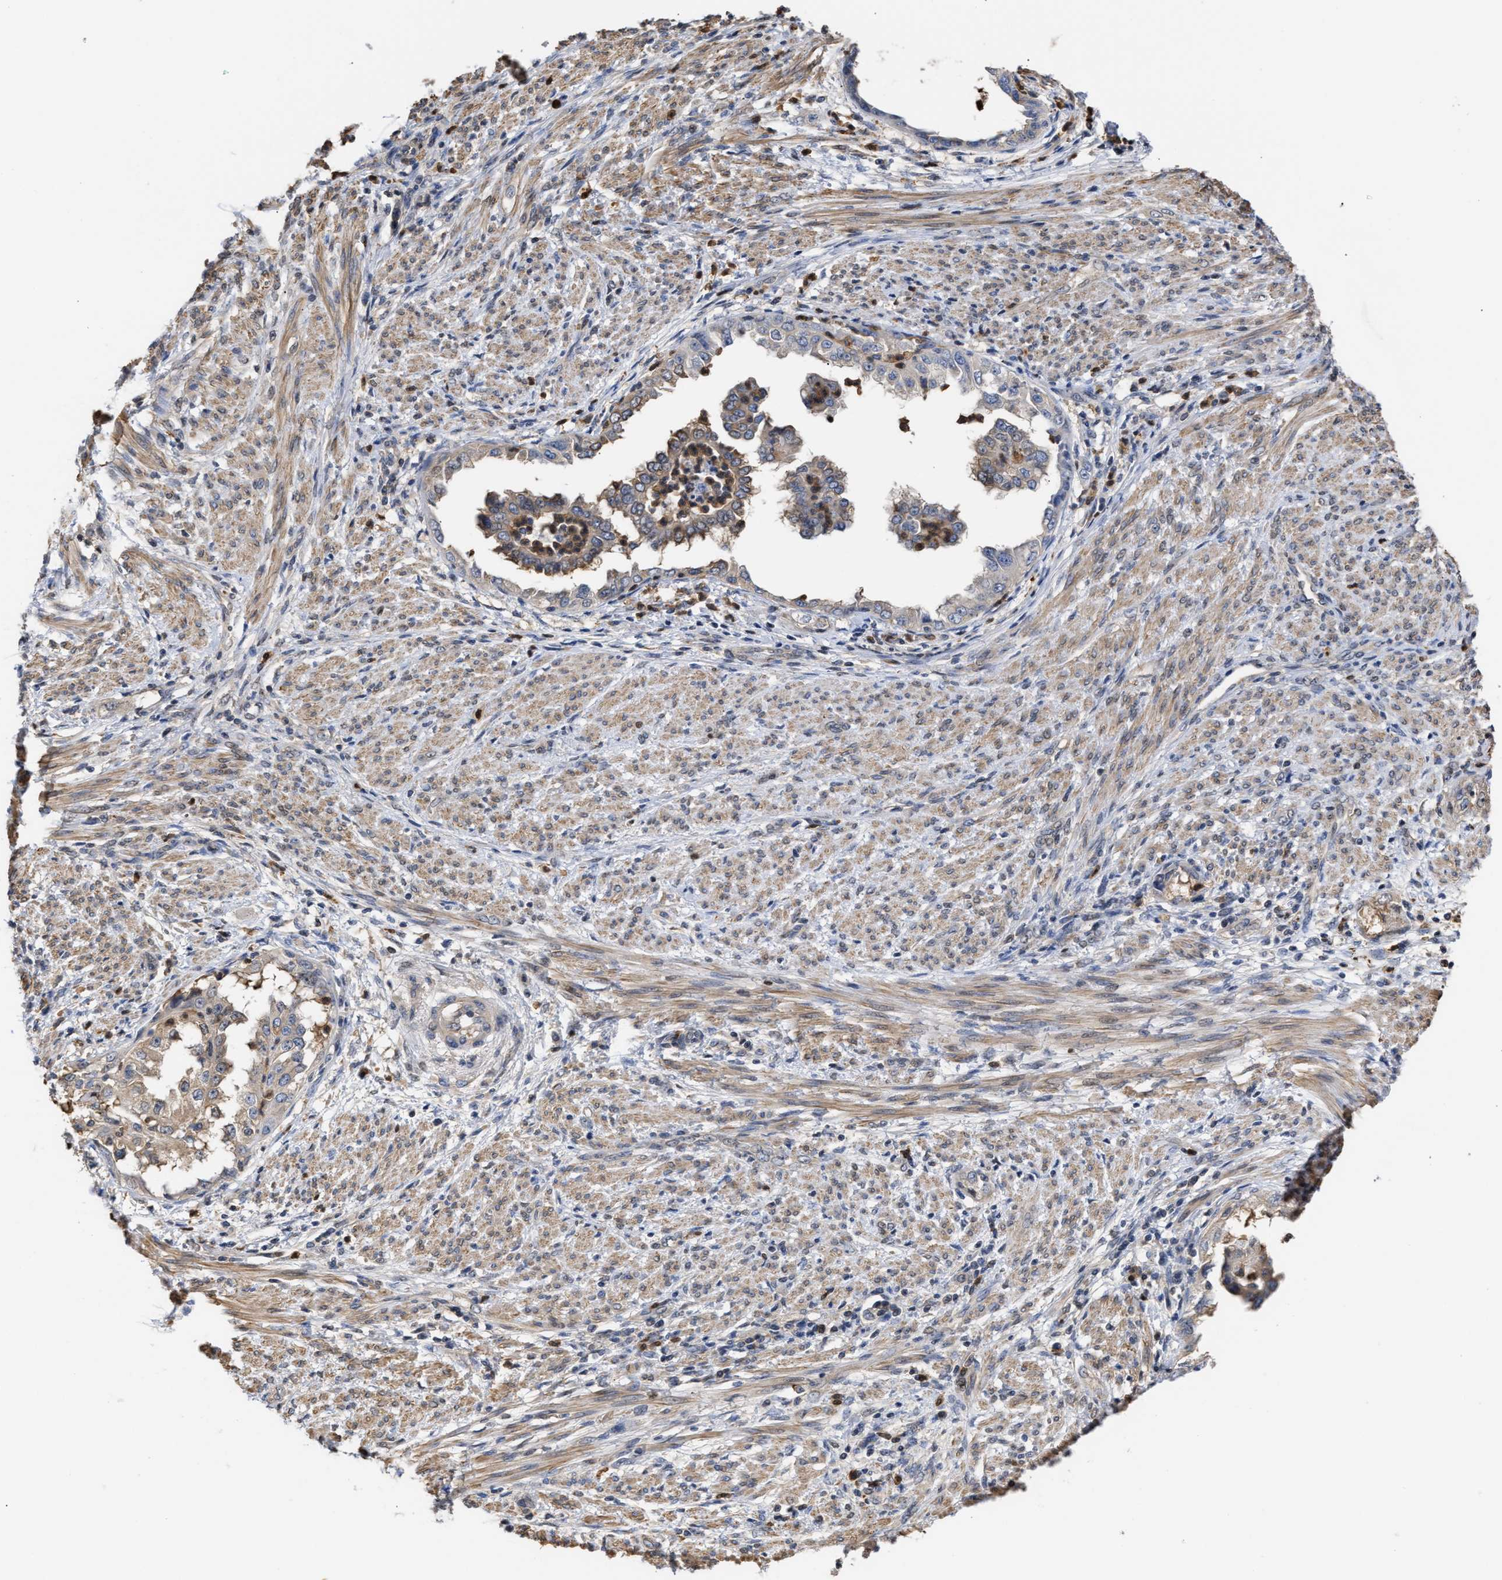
{"staining": {"intensity": "weak", "quantity": "<25%", "location": "cytoplasmic/membranous"}, "tissue": "endometrial cancer", "cell_type": "Tumor cells", "image_type": "cancer", "snomed": [{"axis": "morphology", "description": "Adenocarcinoma, NOS"}, {"axis": "topography", "description": "Endometrium"}], "caption": "DAB (3,3'-diaminobenzidine) immunohistochemical staining of human endometrial adenocarcinoma demonstrates no significant positivity in tumor cells.", "gene": "KLHDC1", "patient": {"sex": "female", "age": 85}}